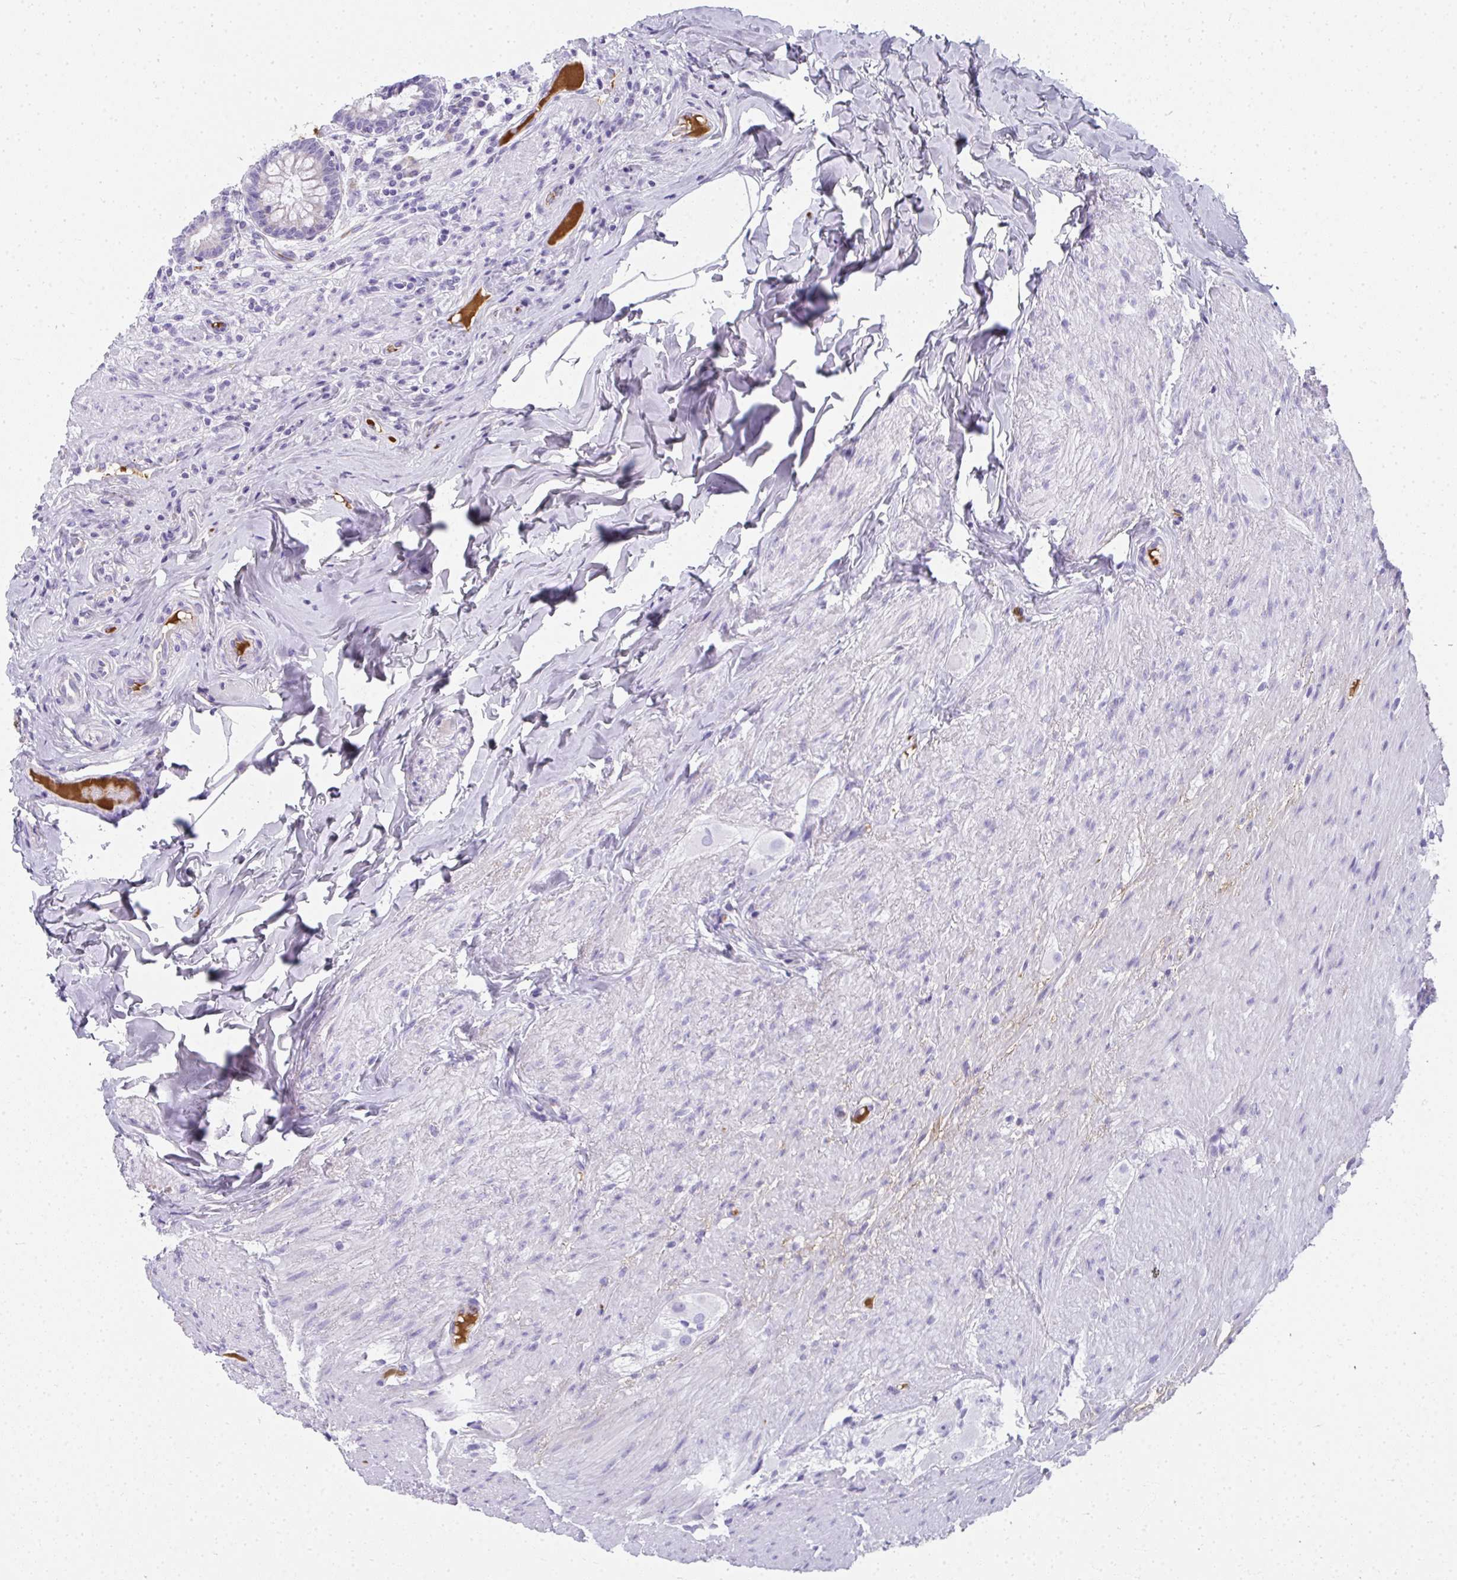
{"staining": {"intensity": "negative", "quantity": "none", "location": "none"}, "tissue": "appendix", "cell_type": "Glandular cells", "image_type": "normal", "snomed": [{"axis": "morphology", "description": "Normal tissue, NOS"}, {"axis": "topography", "description": "Appendix"}], "caption": "An immunohistochemistry (IHC) micrograph of benign appendix is shown. There is no staining in glandular cells of appendix. The staining was performed using DAB (3,3'-diaminobenzidine) to visualize the protein expression in brown, while the nuclei were stained in blue with hematoxylin (Magnification: 20x).", "gene": "ZSWIM3", "patient": {"sex": "male", "age": 71}}